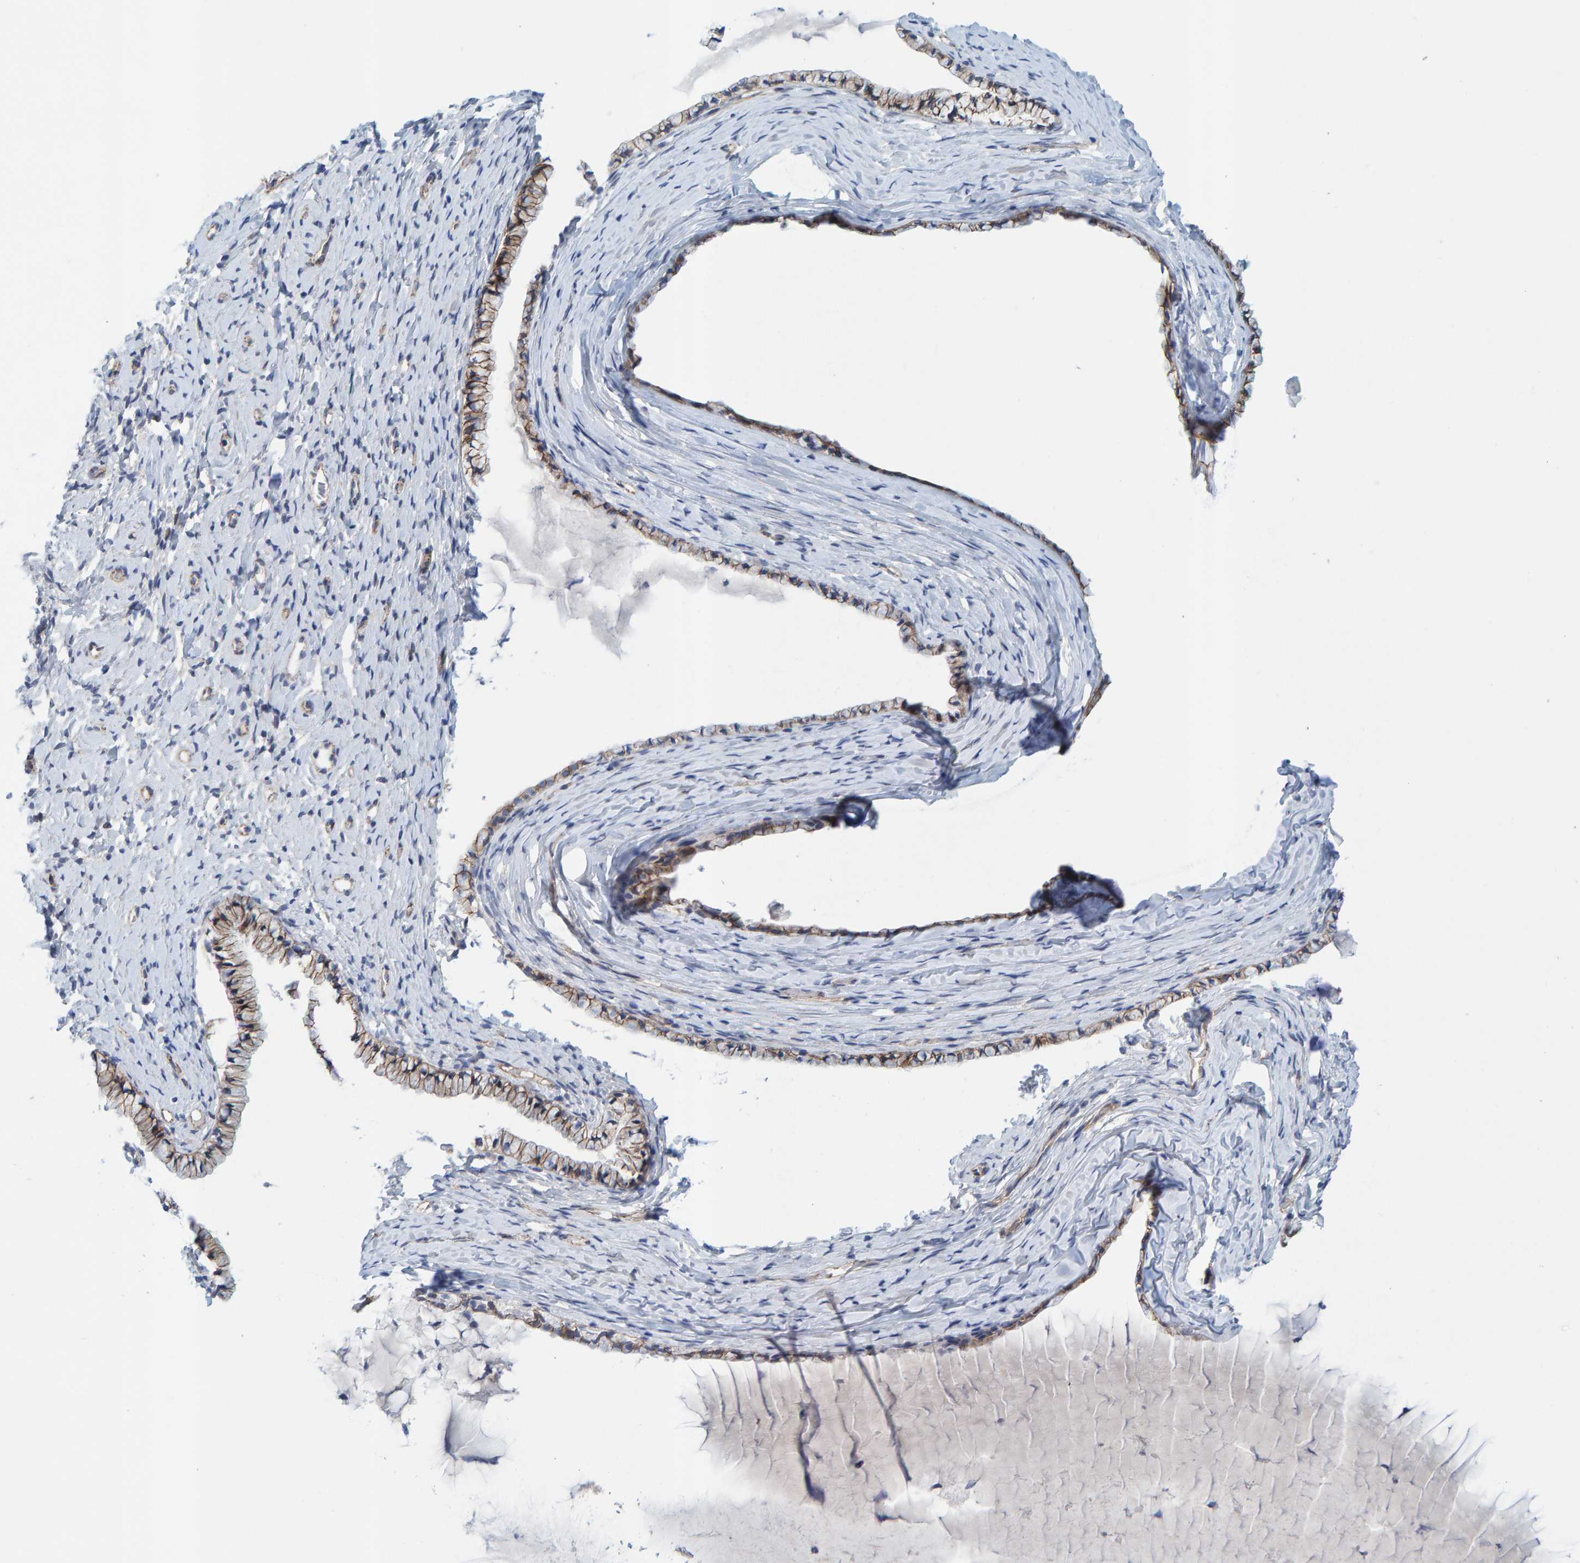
{"staining": {"intensity": "weak", "quantity": ">75%", "location": "cytoplasmic/membranous"}, "tissue": "cervix", "cell_type": "Glandular cells", "image_type": "normal", "snomed": [{"axis": "morphology", "description": "Normal tissue, NOS"}, {"axis": "topography", "description": "Cervix"}], "caption": "A high-resolution photomicrograph shows IHC staining of normal cervix, which demonstrates weak cytoplasmic/membranous staining in about >75% of glandular cells.", "gene": "KRBA2", "patient": {"sex": "female", "age": 72}}